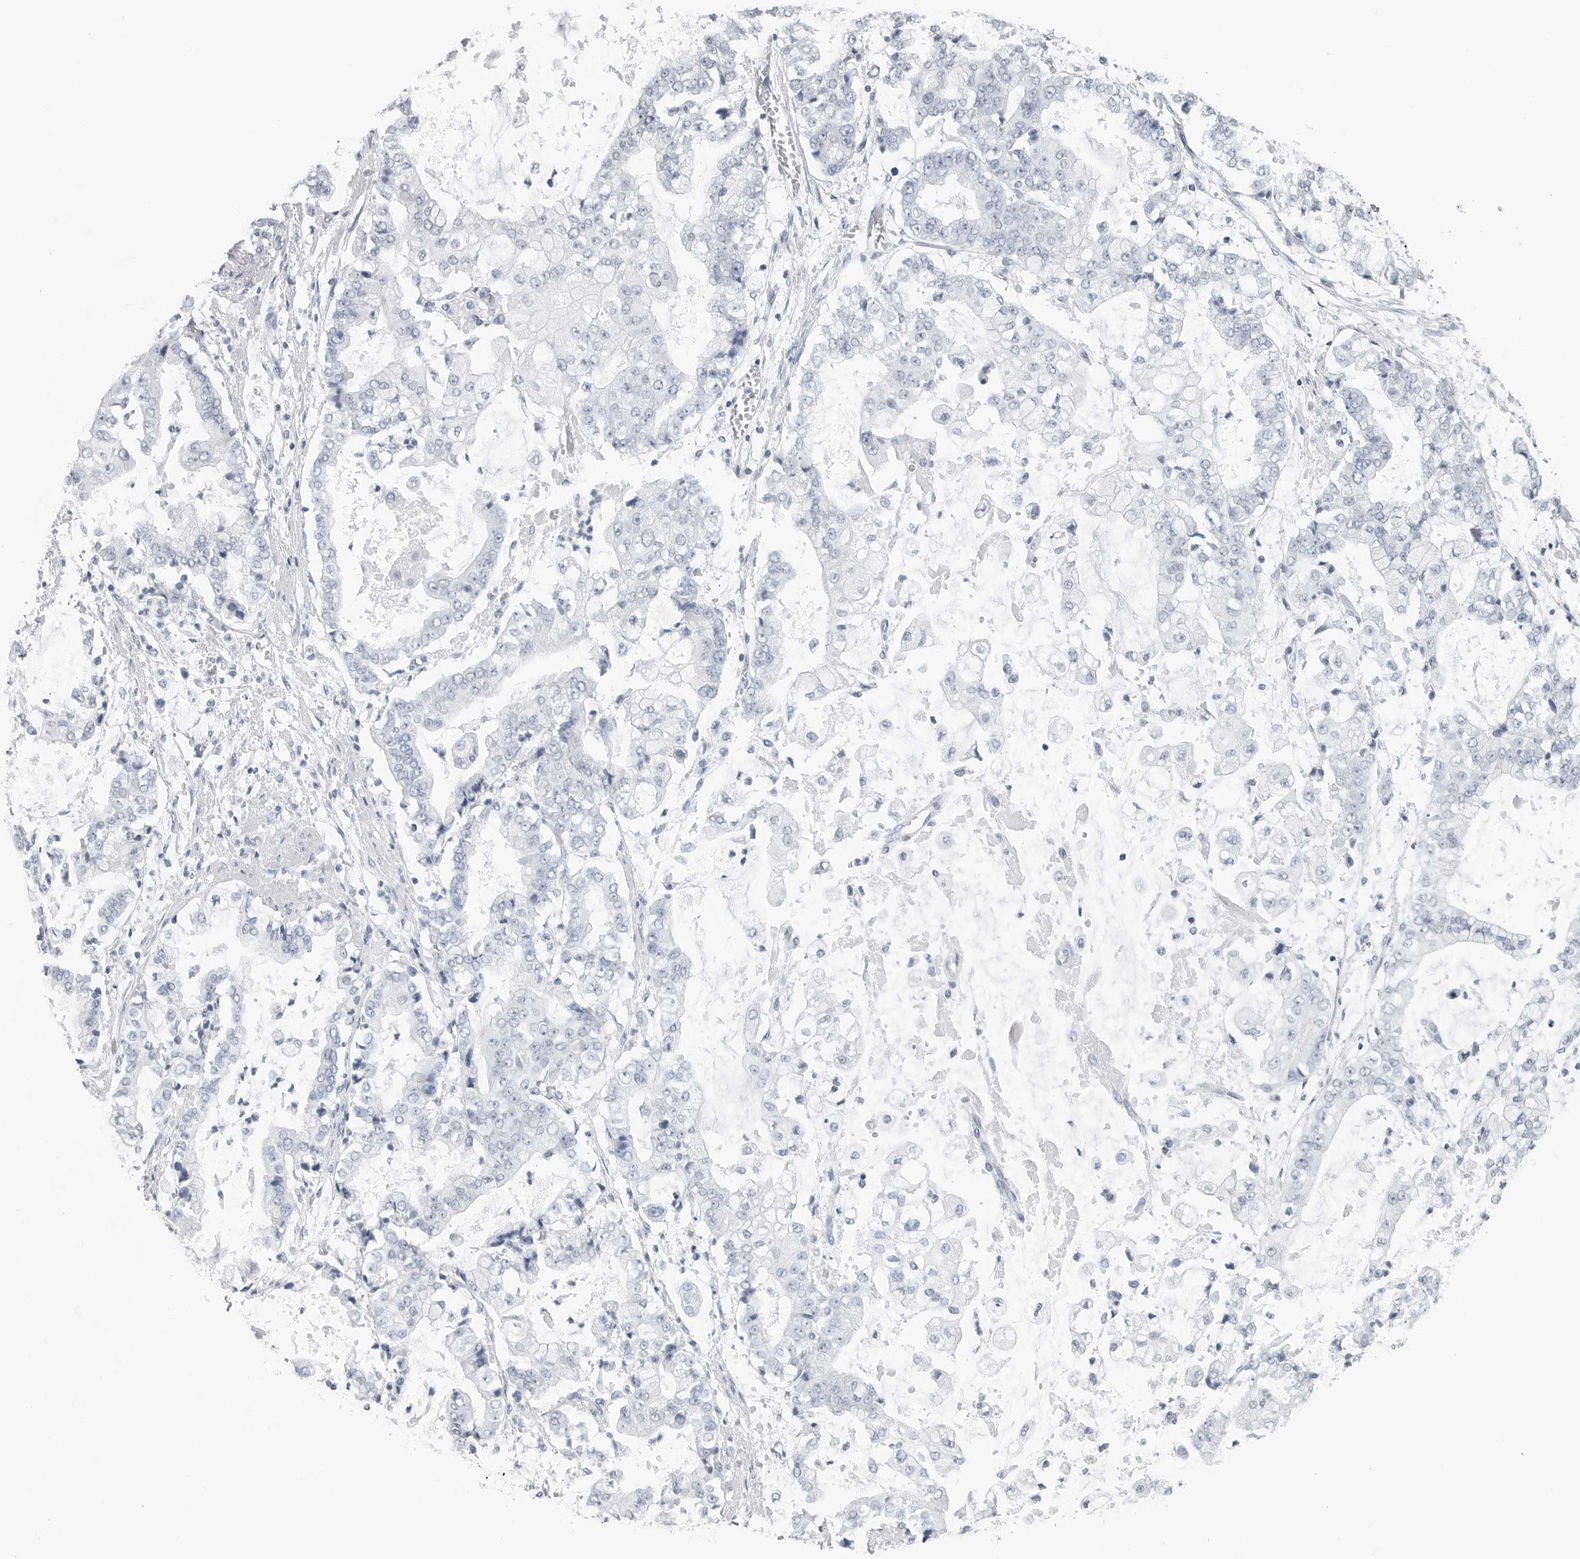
{"staining": {"intensity": "negative", "quantity": "none", "location": "none"}, "tissue": "stomach cancer", "cell_type": "Tumor cells", "image_type": "cancer", "snomed": [{"axis": "morphology", "description": "Adenocarcinoma, NOS"}, {"axis": "topography", "description": "Stomach"}], "caption": "A high-resolution image shows immunohistochemistry staining of adenocarcinoma (stomach), which reveals no significant expression in tumor cells. (Stains: DAB (3,3'-diaminobenzidine) immunohistochemistry (IHC) with hematoxylin counter stain, Microscopy: brightfield microscopy at high magnification).", "gene": "CSH1", "patient": {"sex": "male", "age": 76}}